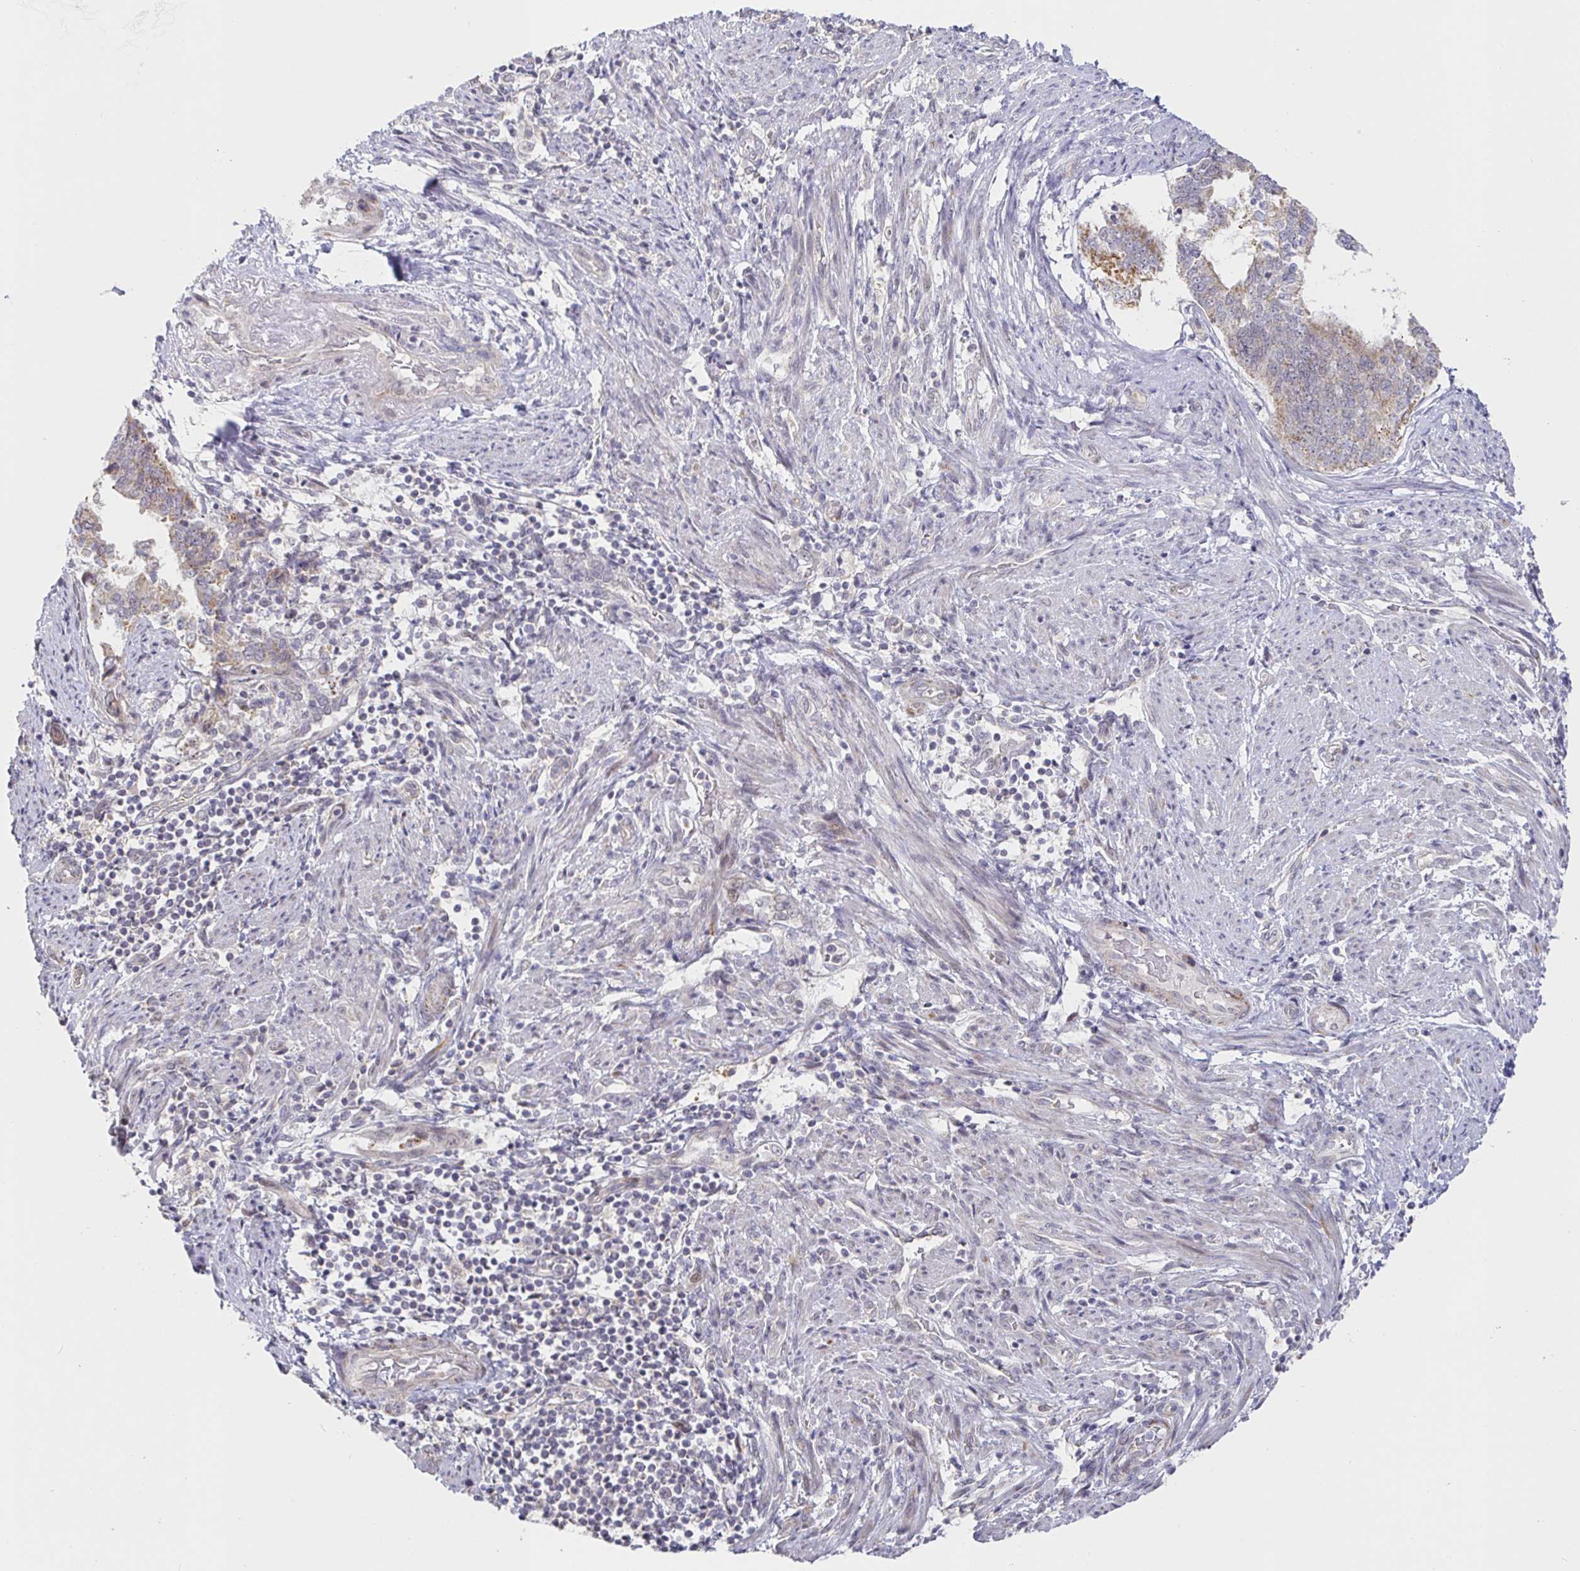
{"staining": {"intensity": "weak", "quantity": "25%-75%", "location": "cytoplasmic/membranous"}, "tissue": "endometrial cancer", "cell_type": "Tumor cells", "image_type": "cancer", "snomed": [{"axis": "morphology", "description": "Adenocarcinoma, NOS"}, {"axis": "topography", "description": "Endometrium"}], "caption": "Immunohistochemistry histopathology image of human adenocarcinoma (endometrial) stained for a protein (brown), which exhibits low levels of weak cytoplasmic/membranous staining in about 25%-75% of tumor cells.", "gene": "CIT", "patient": {"sex": "female", "age": 65}}